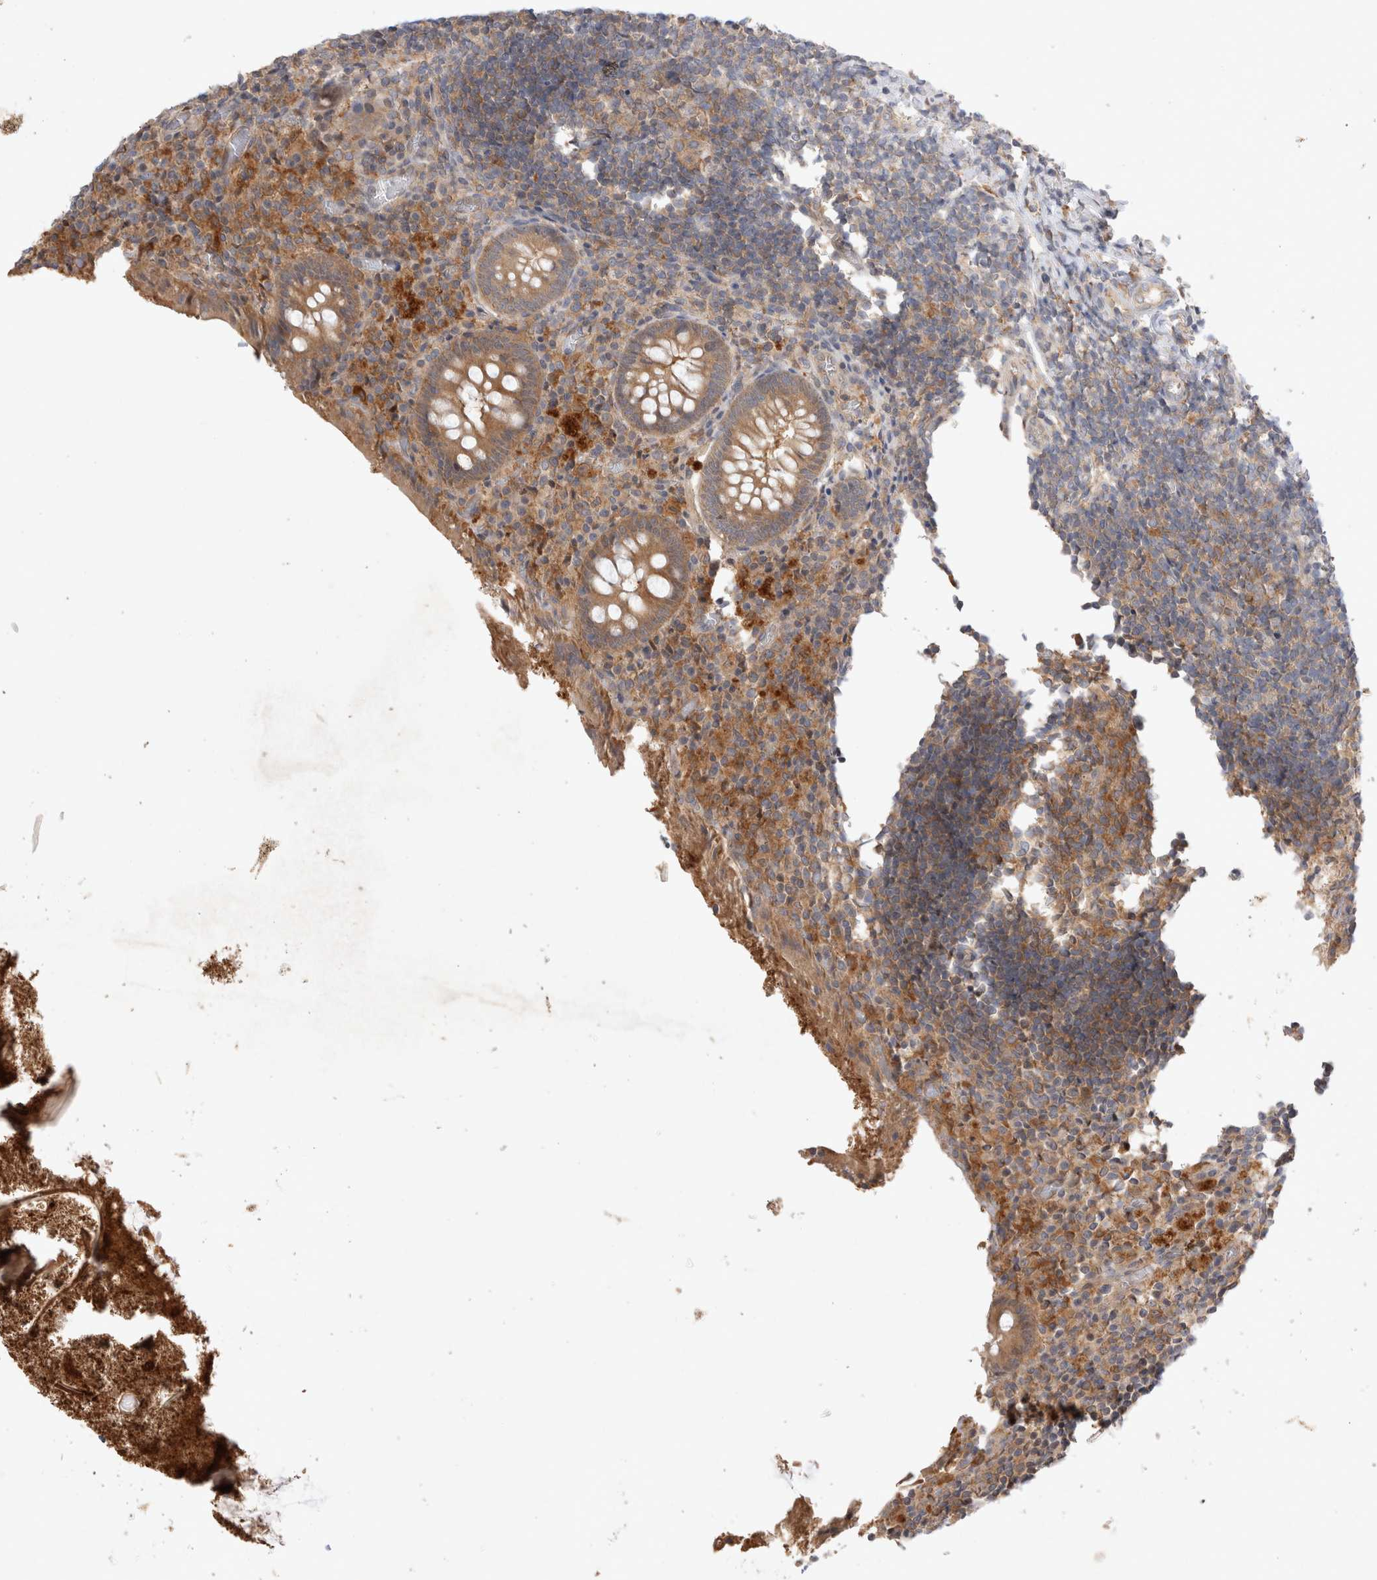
{"staining": {"intensity": "moderate", "quantity": ">75%", "location": "cytoplasmic/membranous"}, "tissue": "appendix", "cell_type": "Glandular cells", "image_type": "normal", "snomed": [{"axis": "morphology", "description": "Normal tissue, NOS"}, {"axis": "topography", "description": "Appendix"}], "caption": "DAB (3,3'-diaminobenzidine) immunohistochemical staining of benign appendix reveals moderate cytoplasmic/membranous protein expression in approximately >75% of glandular cells. (IHC, brightfield microscopy, high magnification).", "gene": "HTT", "patient": {"sex": "female", "age": 17}}